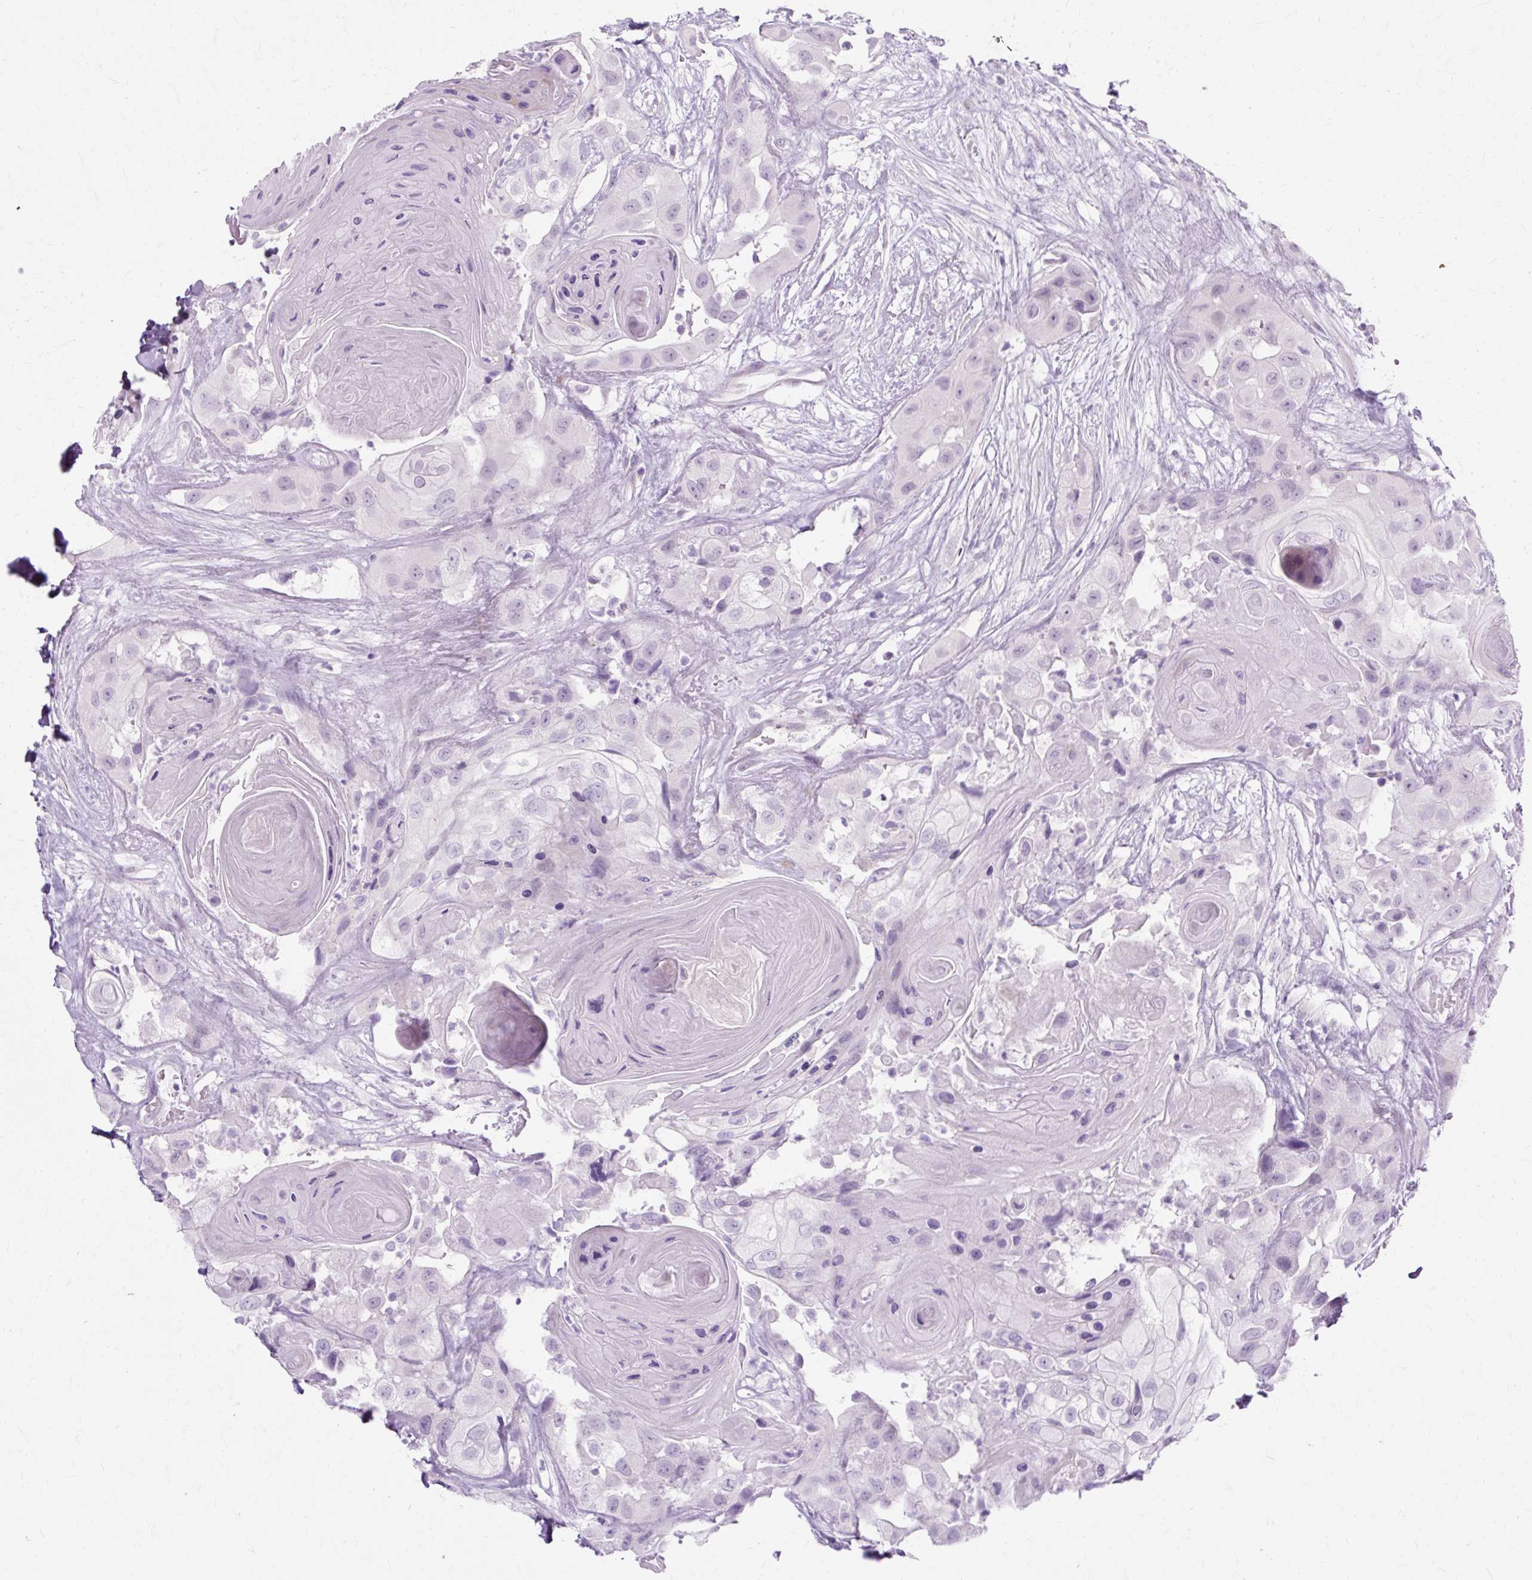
{"staining": {"intensity": "negative", "quantity": "none", "location": "none"}, "tissue": "head and neck cancer", "cell_type": "Tumor cells", "image_type": "cancer", "snomed": [{"axis": "morphology", "description": "Squamous cell carcinoma, NOS"}, {"axis": "topography", "description": "Head-Neck"}], "caption": "Micrograph shows no protein staining in tumor cells of squamous cell carcinoma (head and neck) tissue. (DAB immunohistochemistry visualized using brightfield microscopy, high magnification).", "gene": "ZNF35", "patient": {"sex": "male", "age": 83}}